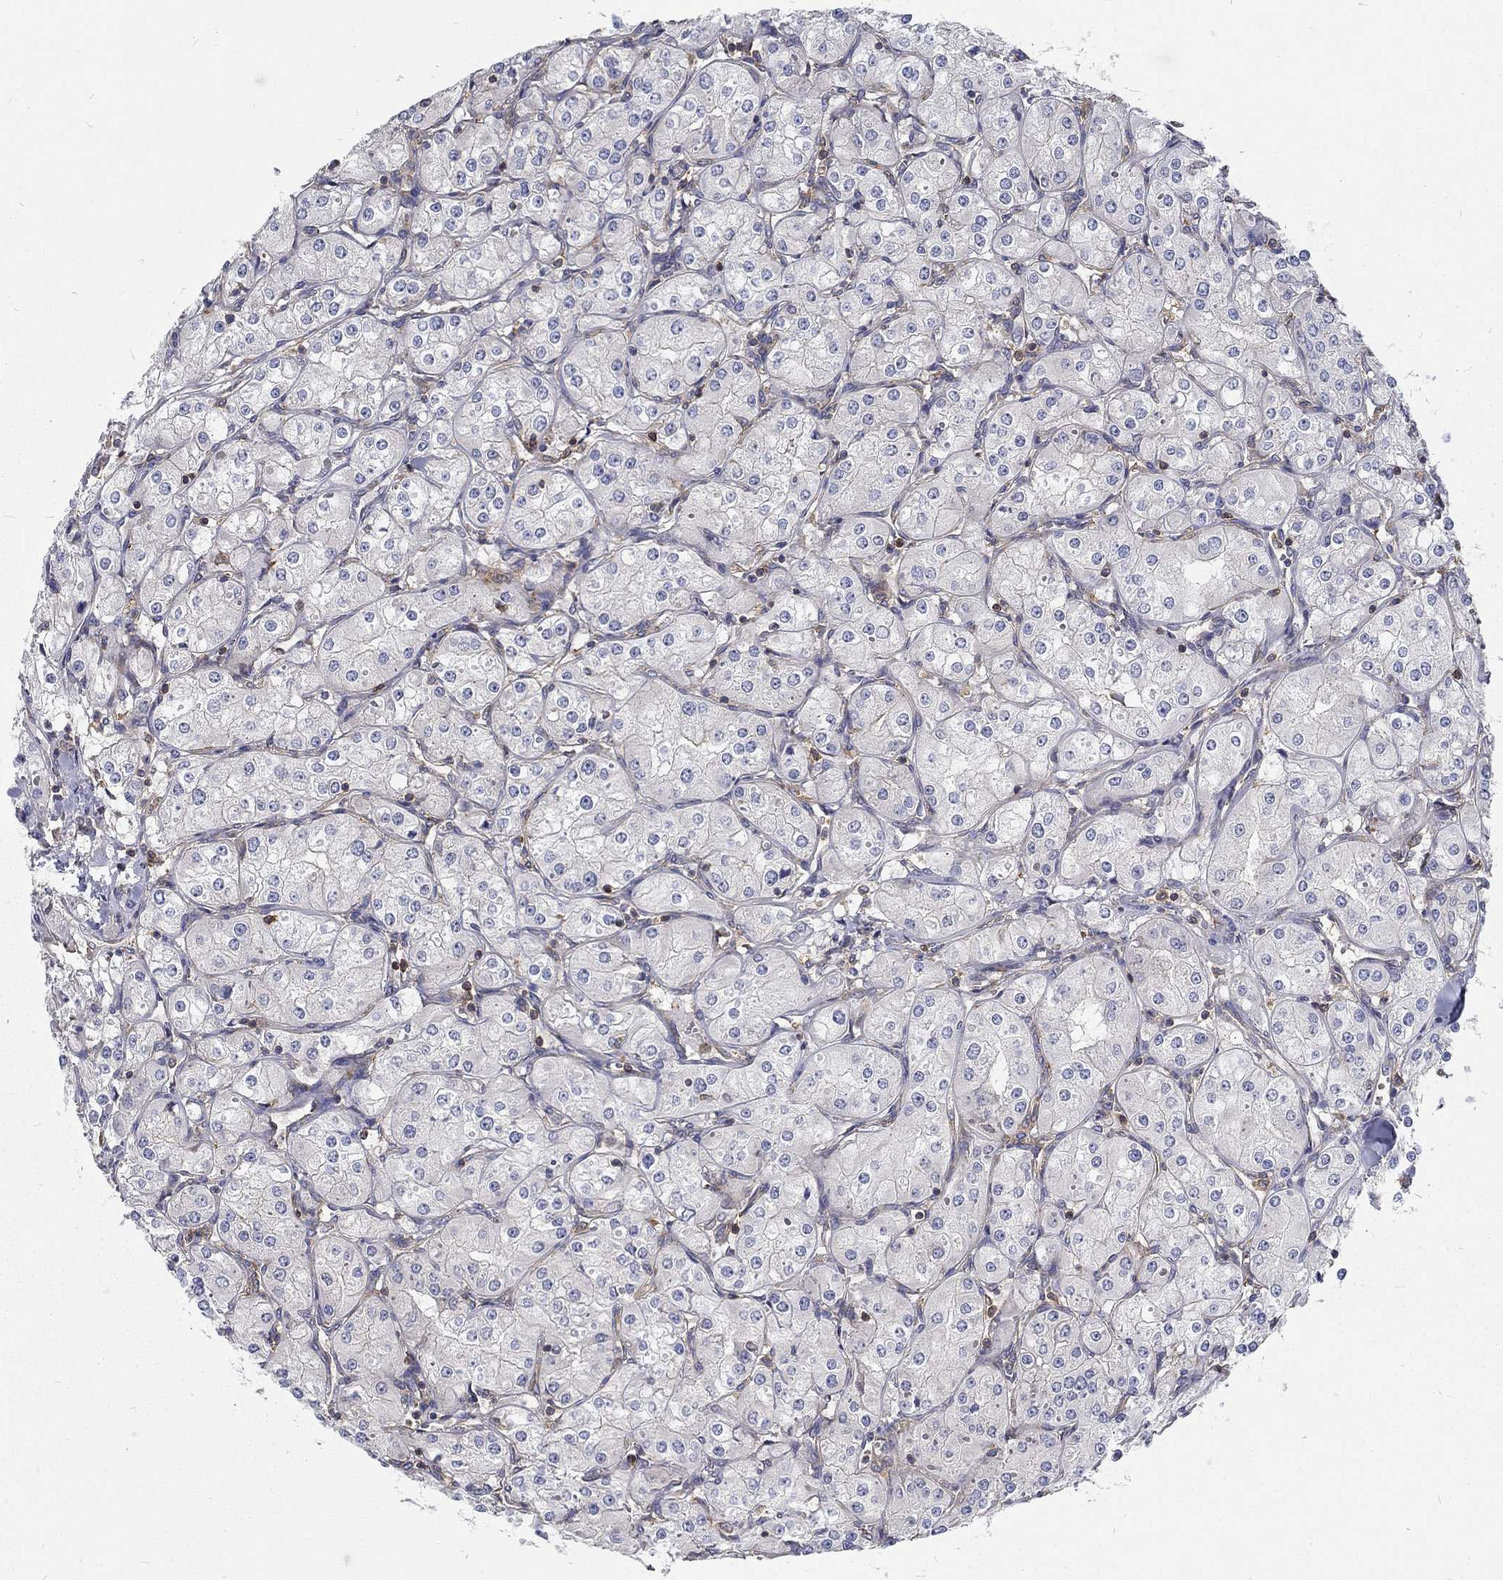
{"staining": {"intensity": "negative", "quantity": "none", "location": "none"}, "tissue": "renal cancer", "cell_type": "Tumor cells", "image_type": "cancer", "snomed": [{"axis": "morphology", "description": "Adenocarcinoma, NOS"}, {"axis": "topography", "description": "Kidney"}], "caption": "There is no significant positivity in tumor cells of renal cancer.", "gene": "MTMR11", "patient": {"sex": "male", "age": 77}}